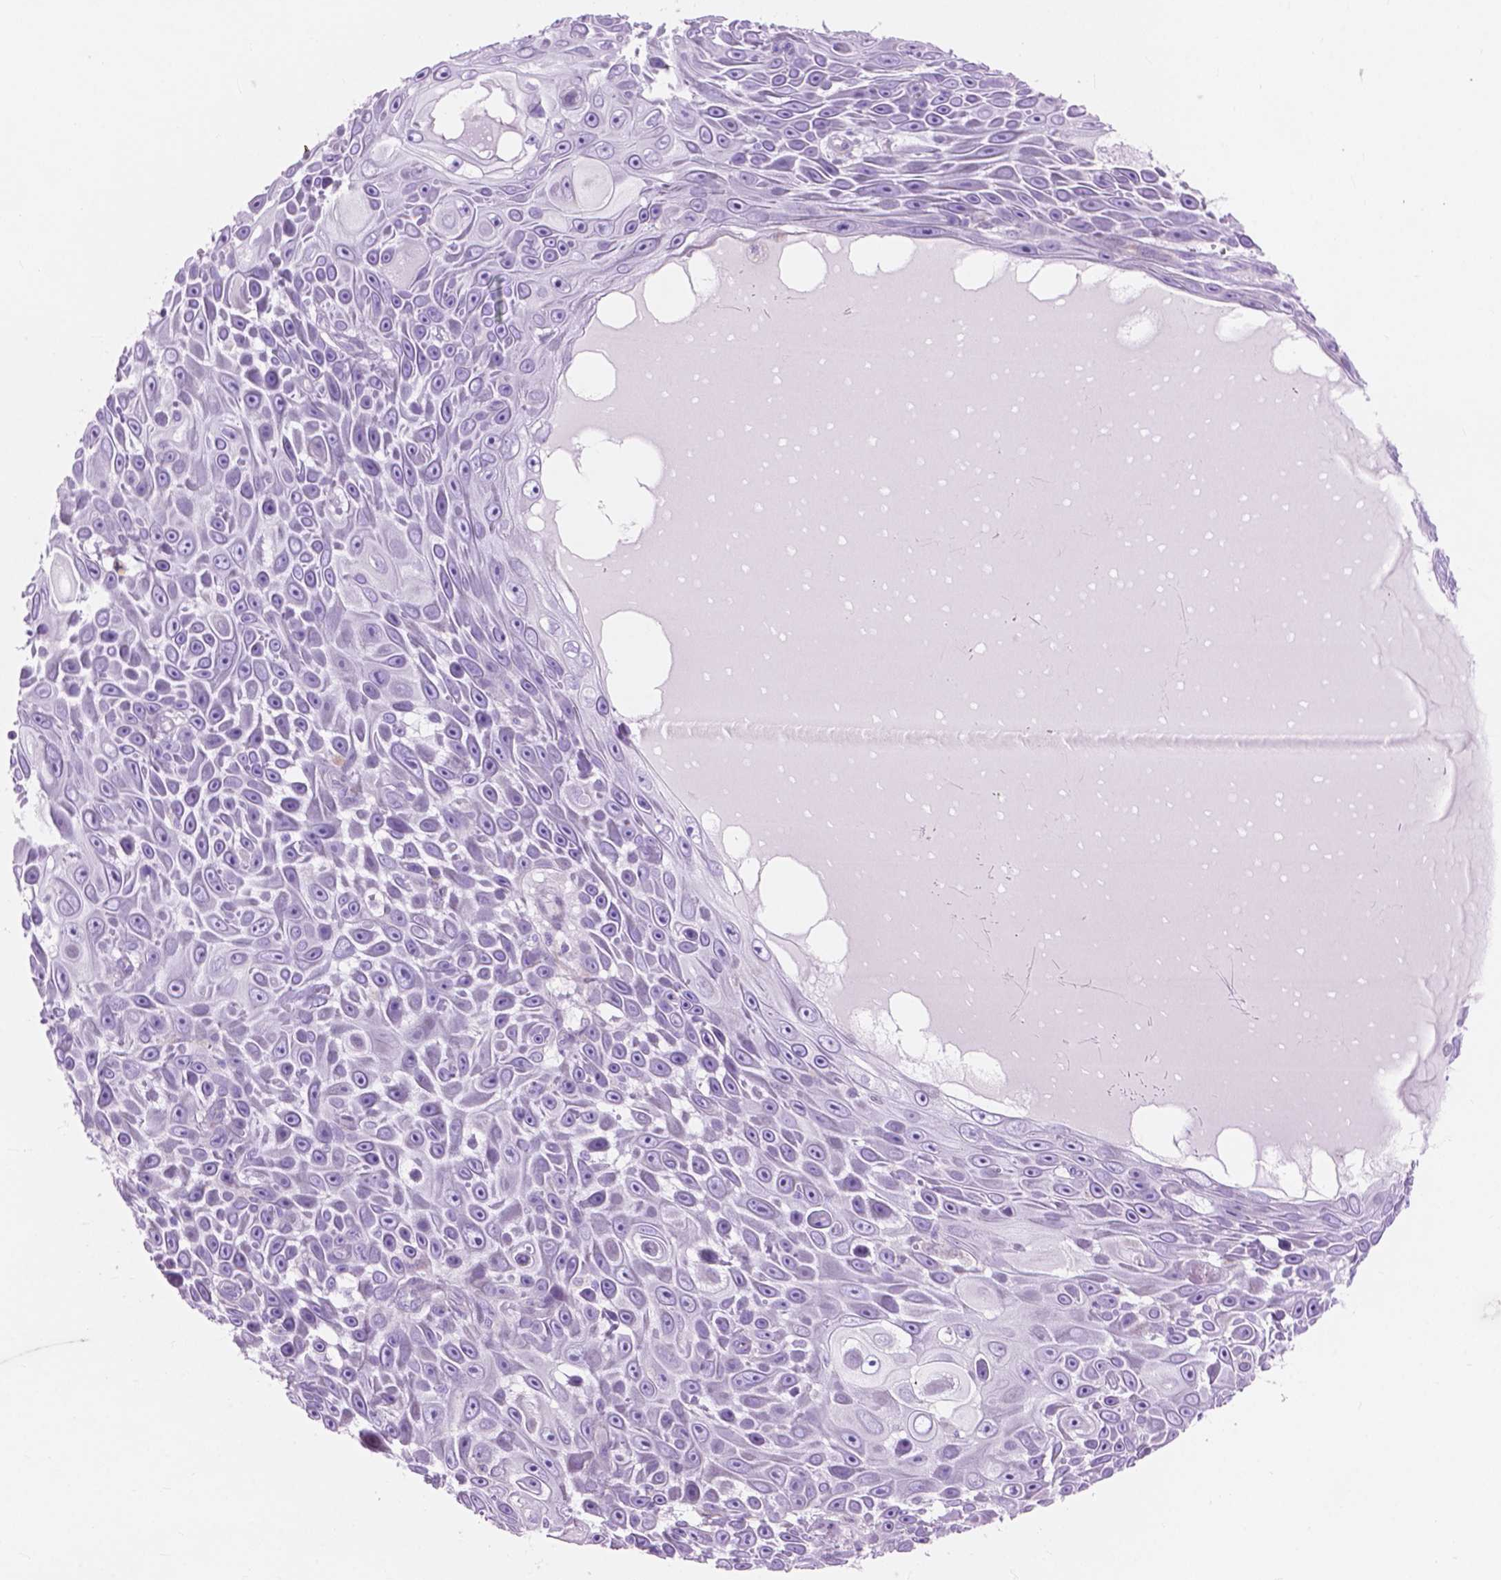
{"staining": {"intensity": "negative", "quantity": "none", "location": "none"}, "tissue": "skin cancer", "cell_type": "Tumor cells", "image_type": "cancer", "snomed": [{"axis": "morphology", "description": "Squamous cell carcinoma, NOS"}, {"axis": "topography", "description": "Skin"}], "caption": "Skin squamous cell carcinoma stained for a protein using immunohistochemistry shows no positivity tumor cells.", "gene": "MORN1", "patient": {"sex": "male", "age": 82}}